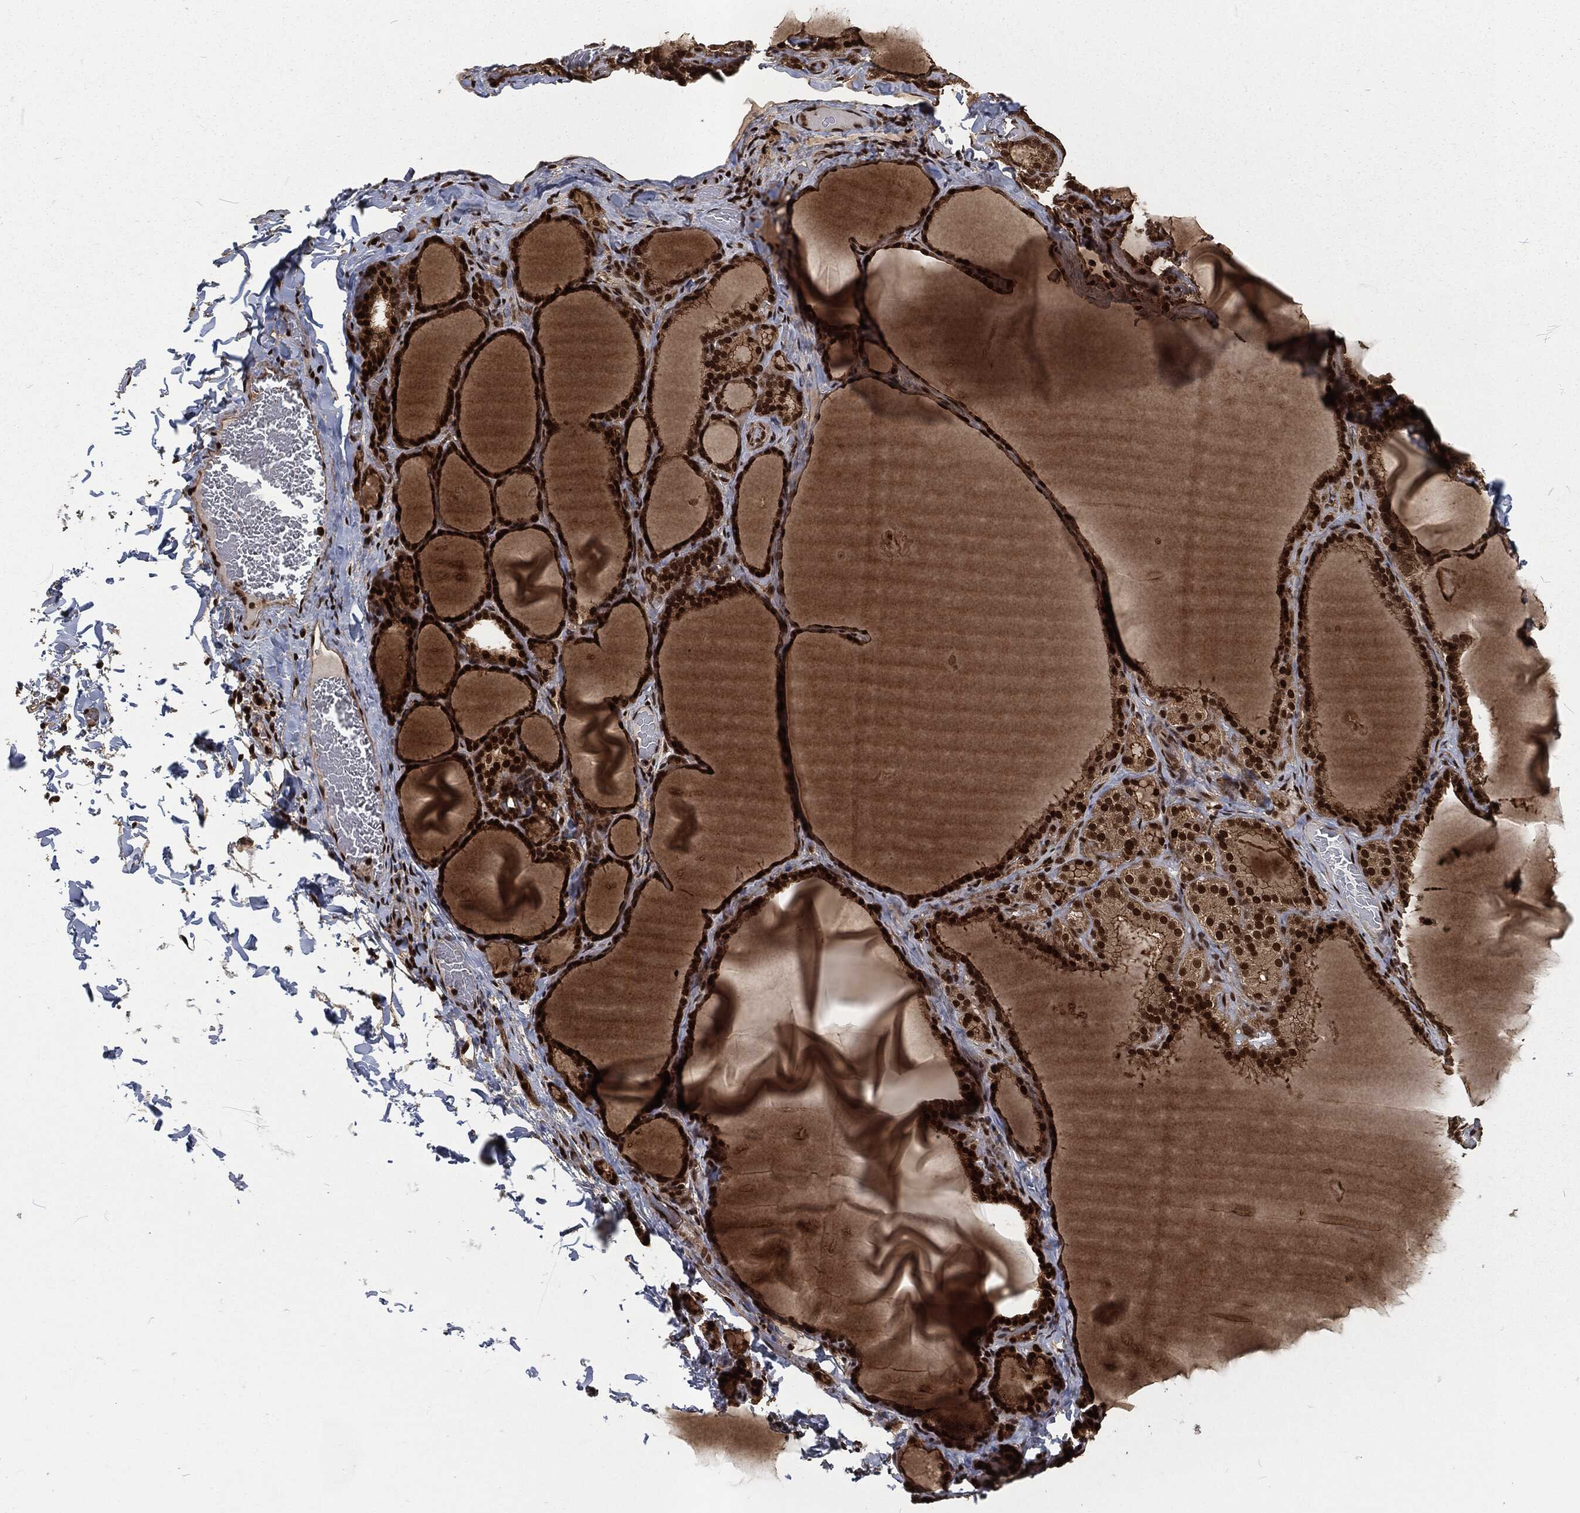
{"staining": {"intensity": "strong", "quantity": ">75%", "location": "nuclear"}, "tissue": "thyroid gland", "cell_type": "Glandular cells", "image_type": "normal", "snomed": [{"axis": "morphology", "description": "Normal tissue, NOS"}, {"axis": "morphology", "description": "Hyperplasia, NOS"}, {"axis": "topography", "description": "Thyroid gland"}], "caption": "A high-resolution image shows IHC staining of benign thyroid gland, which reveals strong nuclear staining in about >75% of glandular cells.", "gene": "NGRN", "patient": {"sex": "female", "age": 27}}